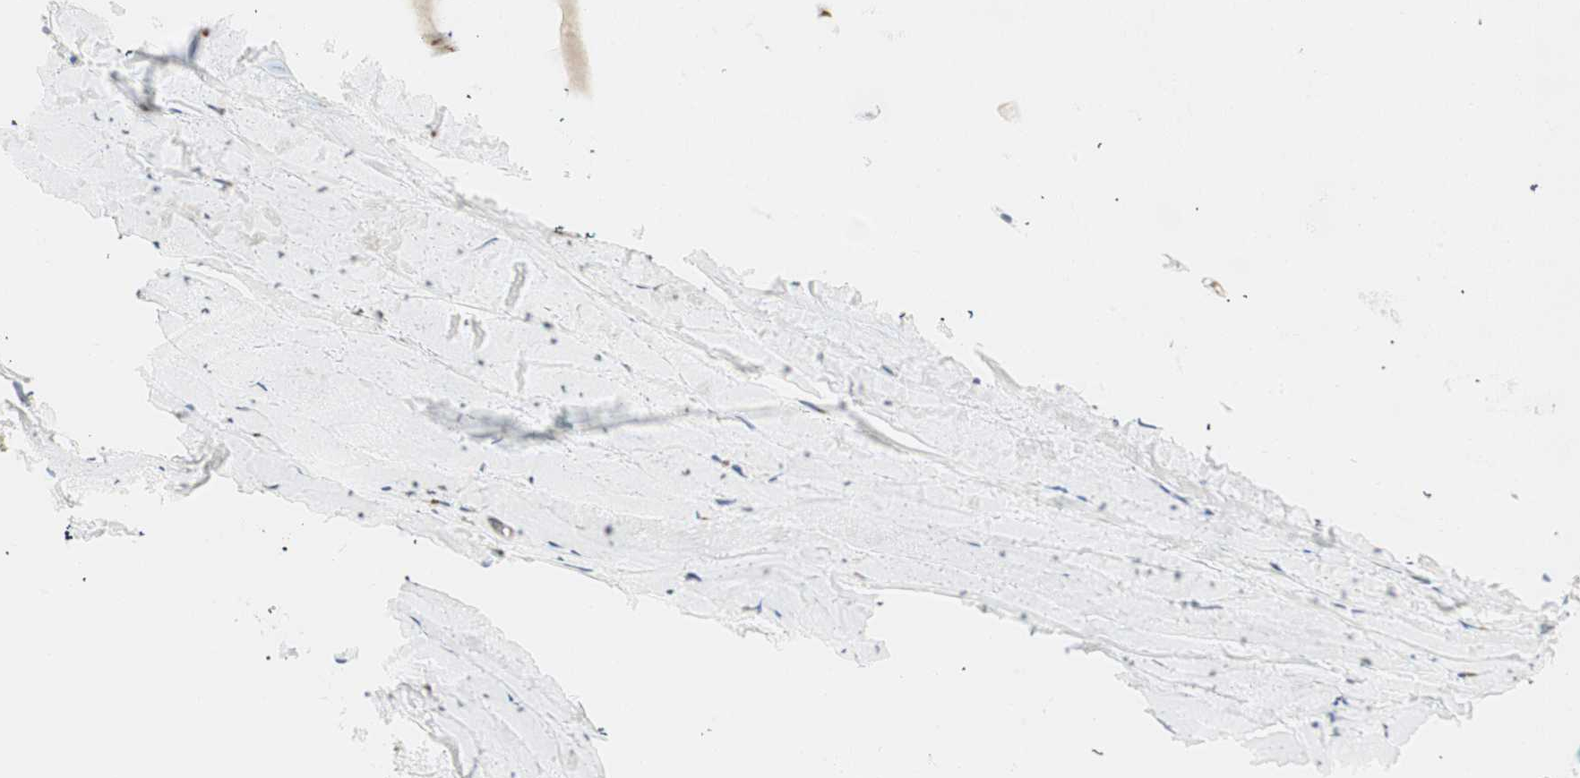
{"staining": {"intensity": "negative", "quantity": "none", "location": "none"}, "tissue": "adipose tissue", "cell_type": "Adipocytes", "image_type": "normal", "snomed": [{"axis": "morphology", "description": "Normal tissue, NOS"}, {"axis": "topography", "description": "Bronchus"}], "caption": "IHC photomicrograph of benign adipose tissue stained for a protein (brown), which shows no expression in adipocytes.", "gene": "TMF1", "patient": {"sex": "female", "age": 73}}